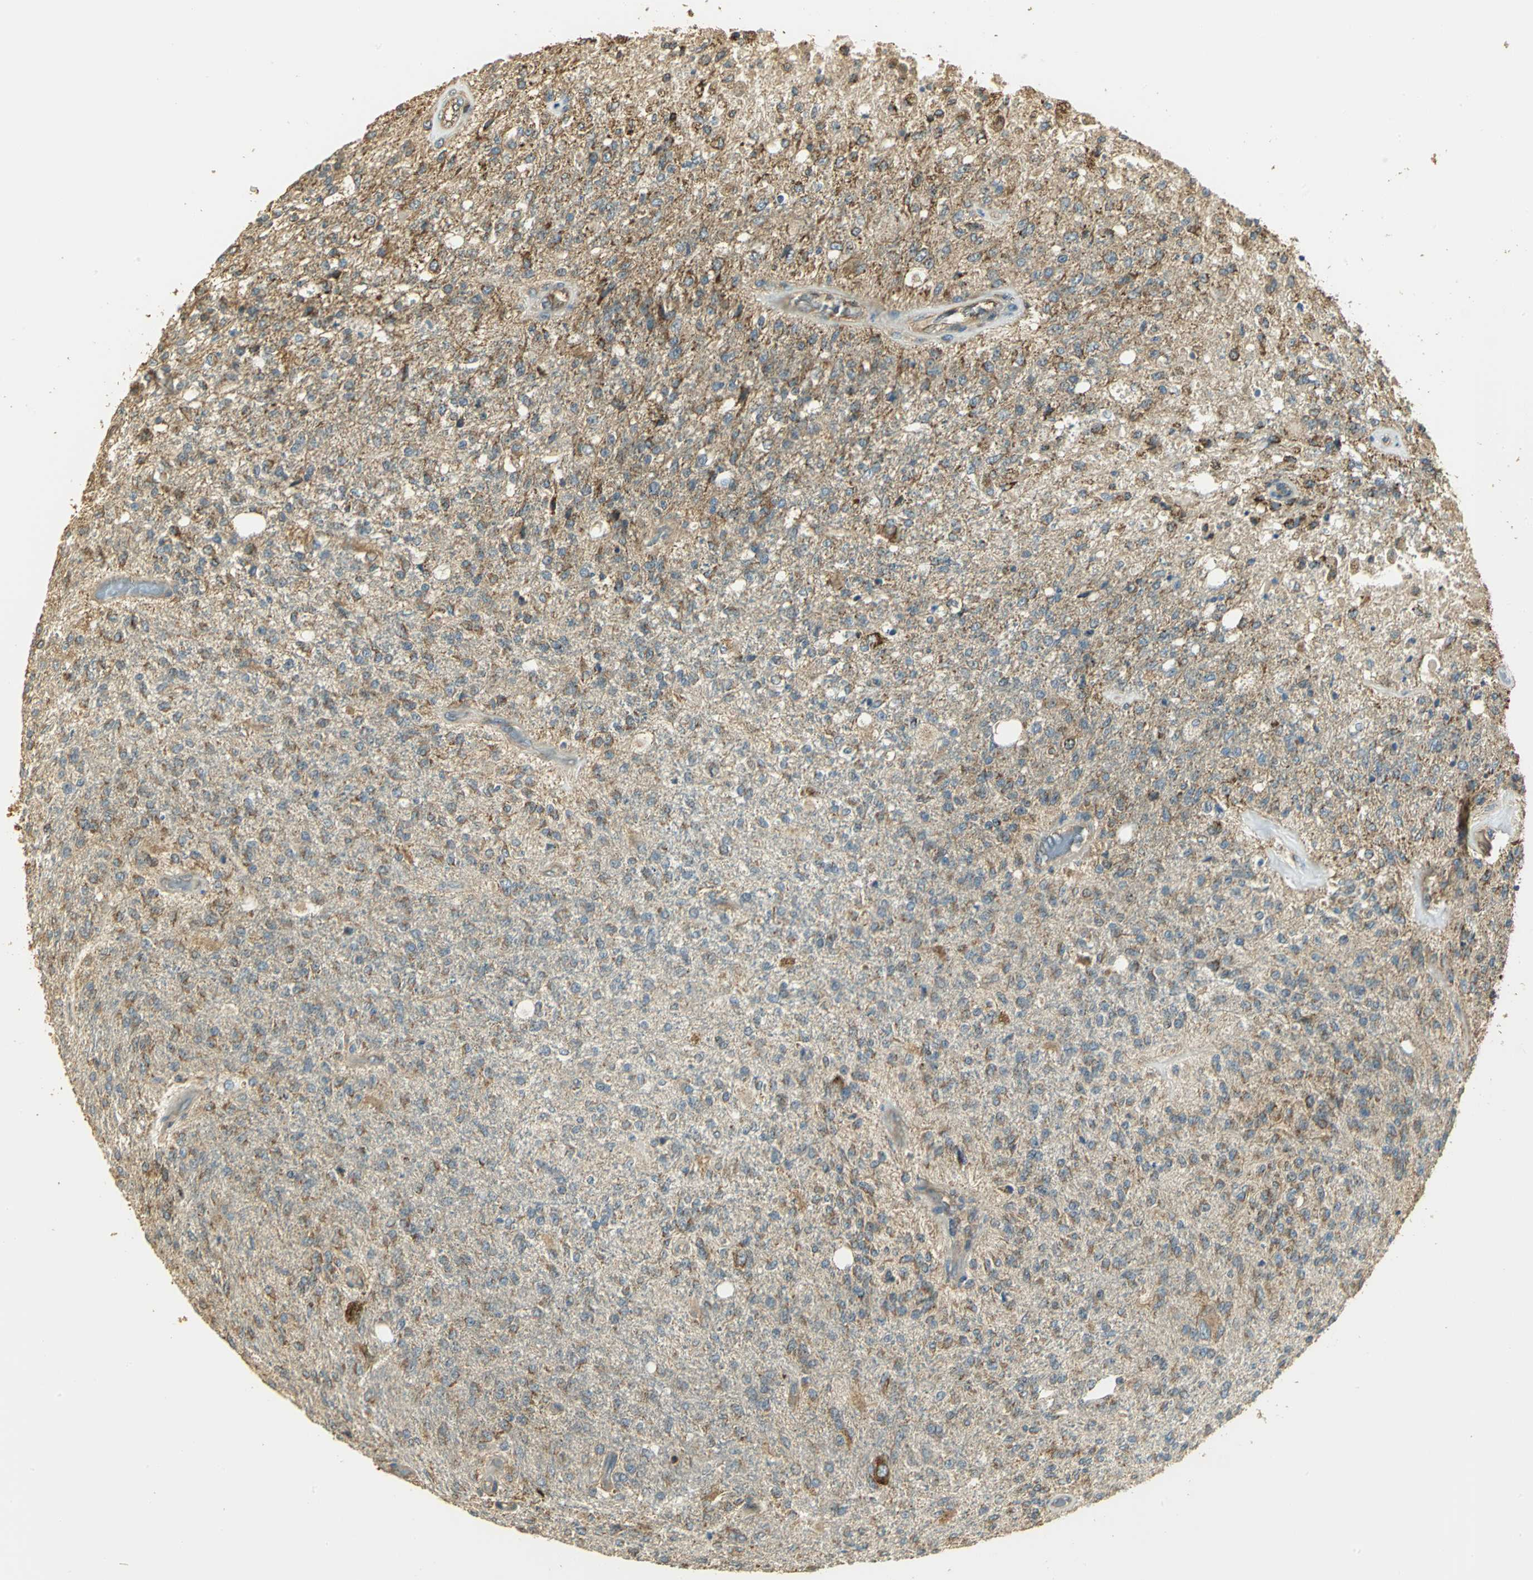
{"staining": {"intensity": "moderate", "quantity": ">75%", "location": "cytoplasmic/membranous"}, "tissue": "glioma", "cell_type": "Tumor cells", "image_type": "cancer", "snomed": [{"axis": "morphology", "description": "Normal tissue, NOS"}, {"axis": "morphology", "description": "Glioma, malignant, High grade"}, {"axis": "topography", "description": "Cerebral cortex"}], "caption": "A brown stain shows moderate cytoplasmic/membranous expression of a protein in human malignant high-grade glioma tumor cells.", "gene": "RARS1", "patient": {"sex": "male", "age": 77}}